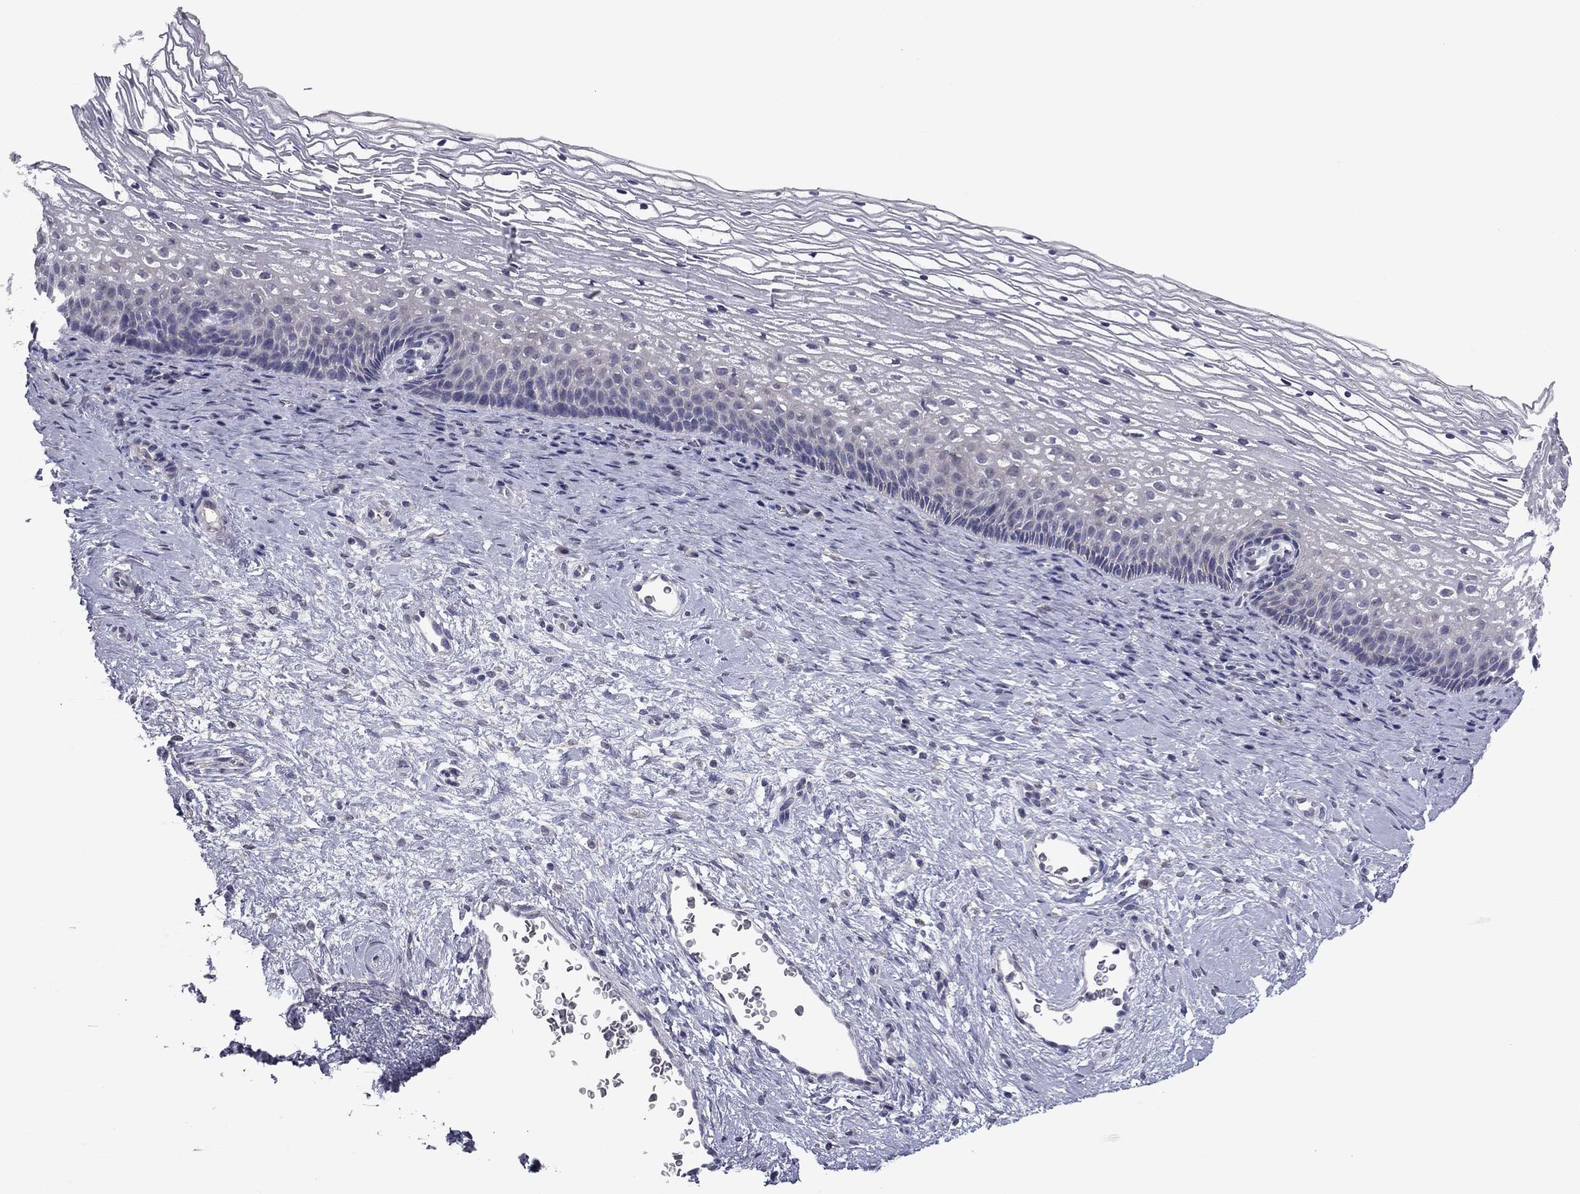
{"staining": {"intensity": "negative", "quantity": "none", "location": "none"}, "tissue": "cervix", "cell_type": "Glandular cells", "image_type": "normal", "snomed": [{"axis": "morphology", "description": "Normal tissue, NOS"}, {"axis": "topography", "description": "Cervix"}], "caption": "Image shows no significant protein positivity in glandular cells of benign cervix.", "gene": "PRRT2", "patient": {"sex": "female", "age": 34}}